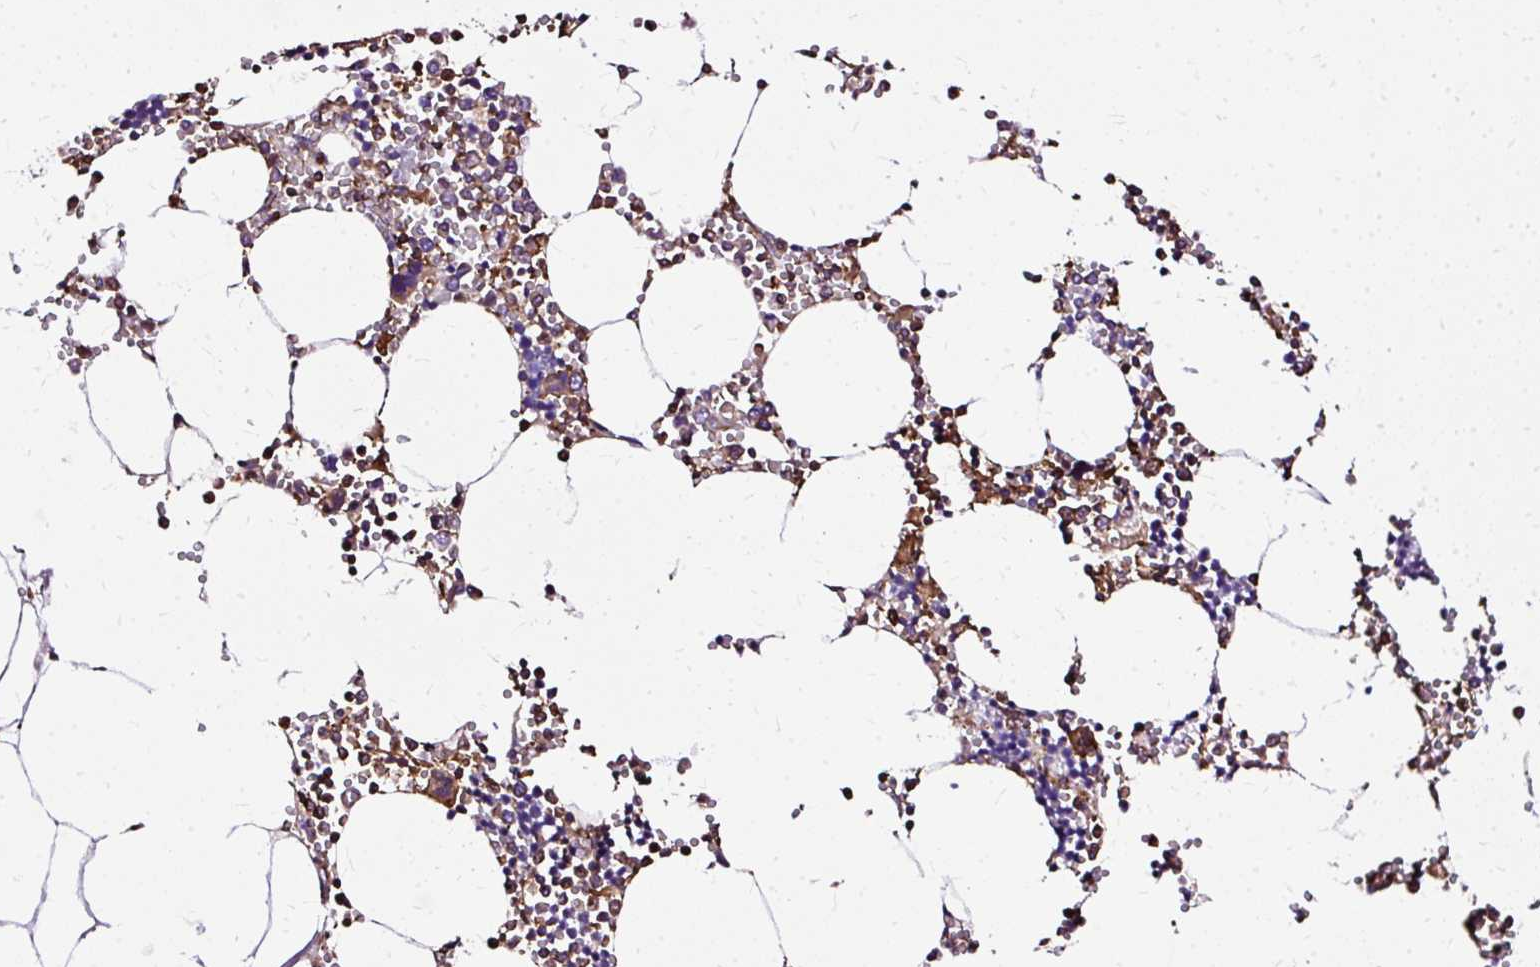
{"staining": {"intensity": "strong", "quantity": "25%-75%", "location": "cytoplasmic/membranous"}, "tissue": "bone marrow", "cell_type": "Hematopoietic cells", "image_type": "normal", "snomed": [{"axis": "morphology", "description": "Normal tissue, NOS"}, {"axis": "topography", "description": "Bone marrow"}], "caption": "Bone marrow stained for a protein demonstrates strong cytoplasmic/membranous positivity in hematopoietic cells. (Brightfield microscopy of DAB IHC at high magnification).", "gene": "KLHL11", "patient": {"sex": "male", "age": 54}}